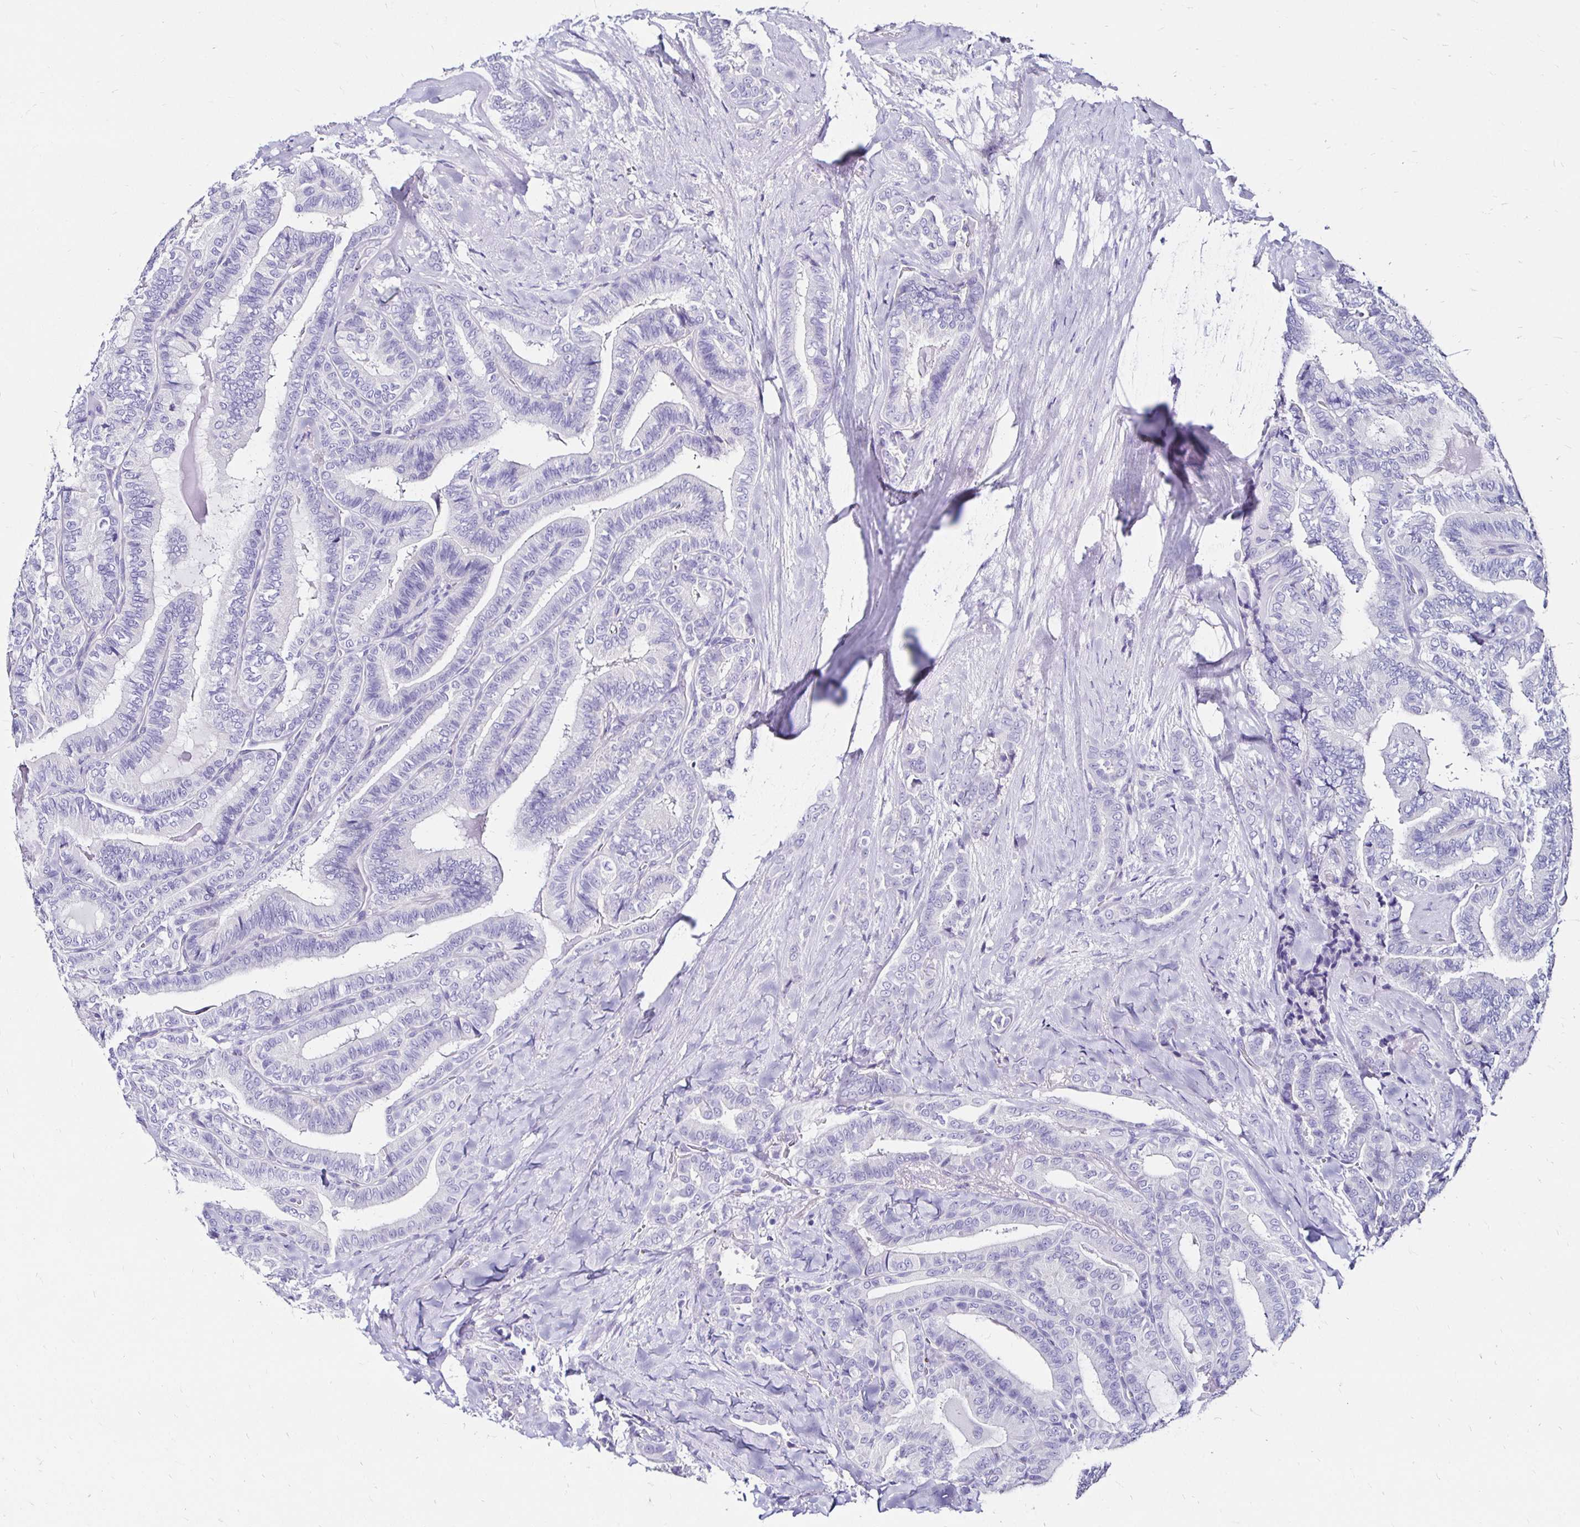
{"staining": {"intensity": "negative", "quantity": "none", "location": "none"}, "tissue": "thyroid cancer", "cell_type": "Tumor cells", "image_type": "cancer", "snomed": [{"axis": "morphology", "description": "Papillary adenocarcinoma, NOS"}, {"axis": "topography", "description": "Thyroid gland"}], "caption": "This is a micrograph of IHC staining of thyroid cancer (papillary adenocarcinoma), which shows no positivity in tumor cells.", "gene": "KCNT1", "patient": {"sex": "male", "age": 61}}